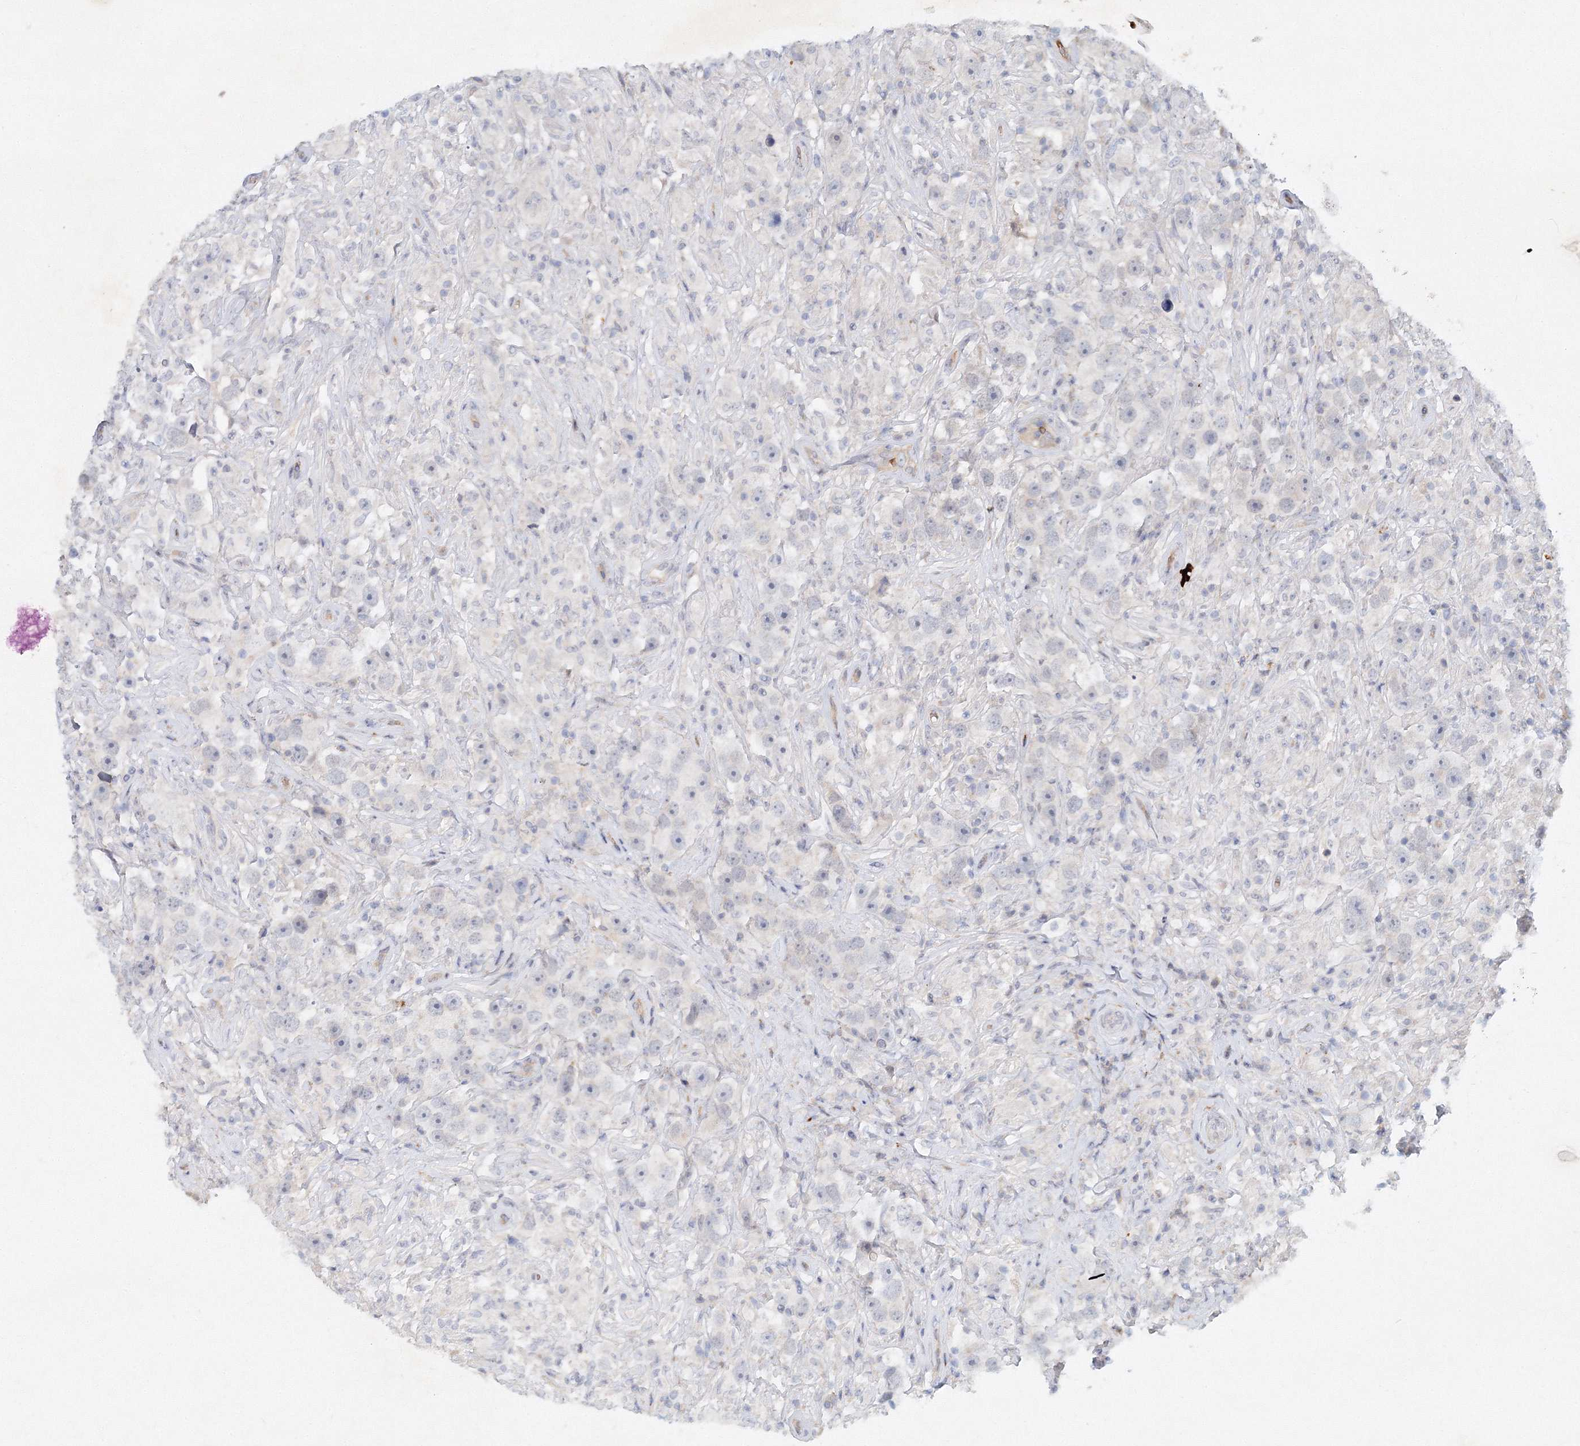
{"staining": {"intensity": "negative", "quantity": "none", "location": "none"}, "tissue": "testis cancer", "cell_type": "Tumor cells", "image_type": "cancer", "snomed": [{"axis": "morphology", "description": "Seminoma, NOS"}, {"axis": "topography", "description": "Testis"}], "caption": "DAB (3,3'-diaminobenzidine) immunohistochemical staining of testis cancer (seminoma) reveals no significant staining in tumor cells.", "gene": "SH3BP5", "patient": {"sex": "male", "age": 49}}